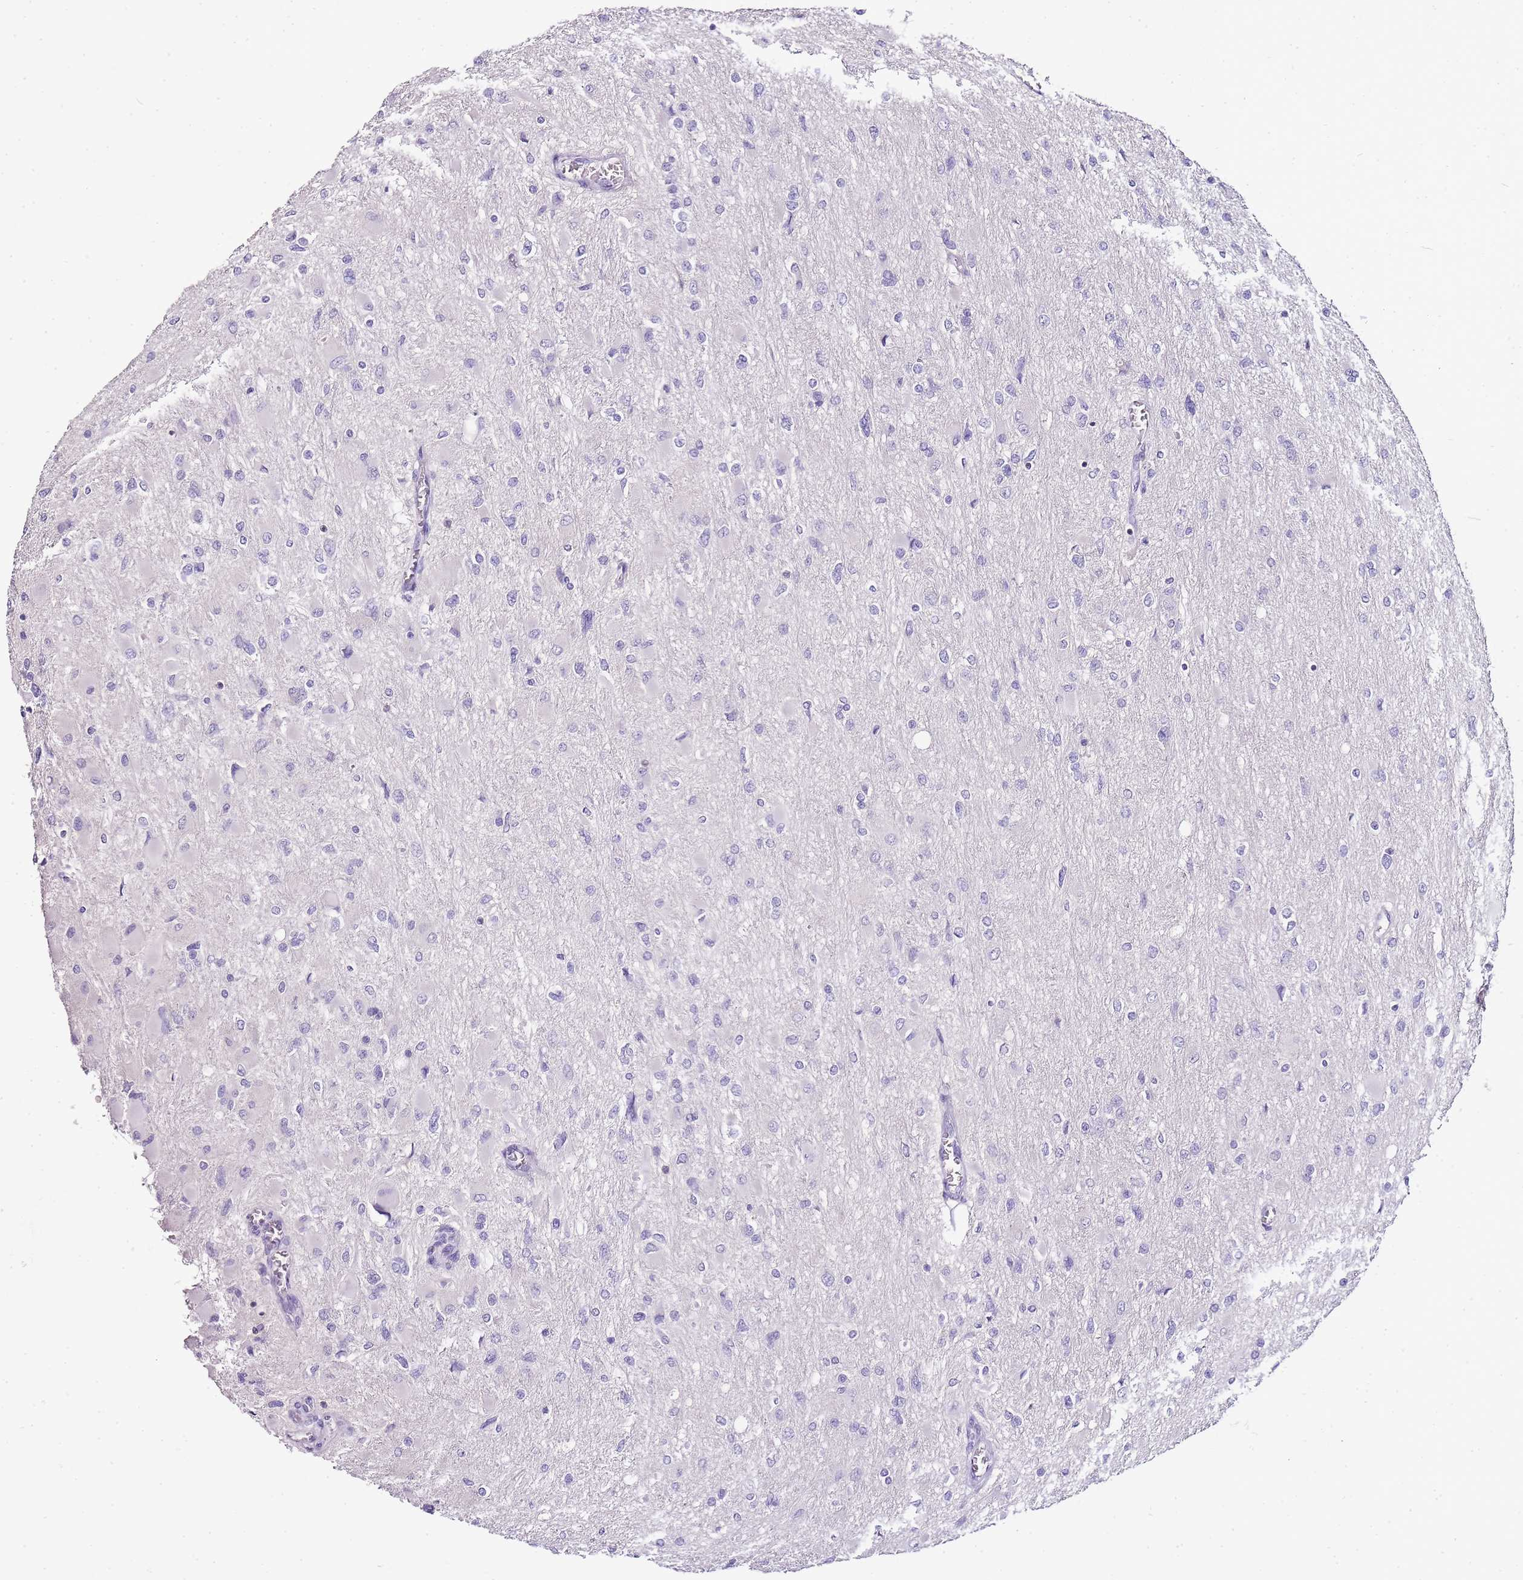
{"staining": {"intensity": "negative", "quantity": "none", "location": "none"}, "tissue": "glioma", "cell_type": "Tumor cells", "image_type": "cancer", "snomed": [{"axis": "morphology", "description": "Glioma, malignant, High grade"}, {"axis": "topography", "description": "Cerebral cortex"}], "caption": "A photomicrograph of human malignant glioma (high-grade) is negative for staining in tumor cells.", "gene": "ZBP1", "patient": {"sex": "female", "age": 36}}